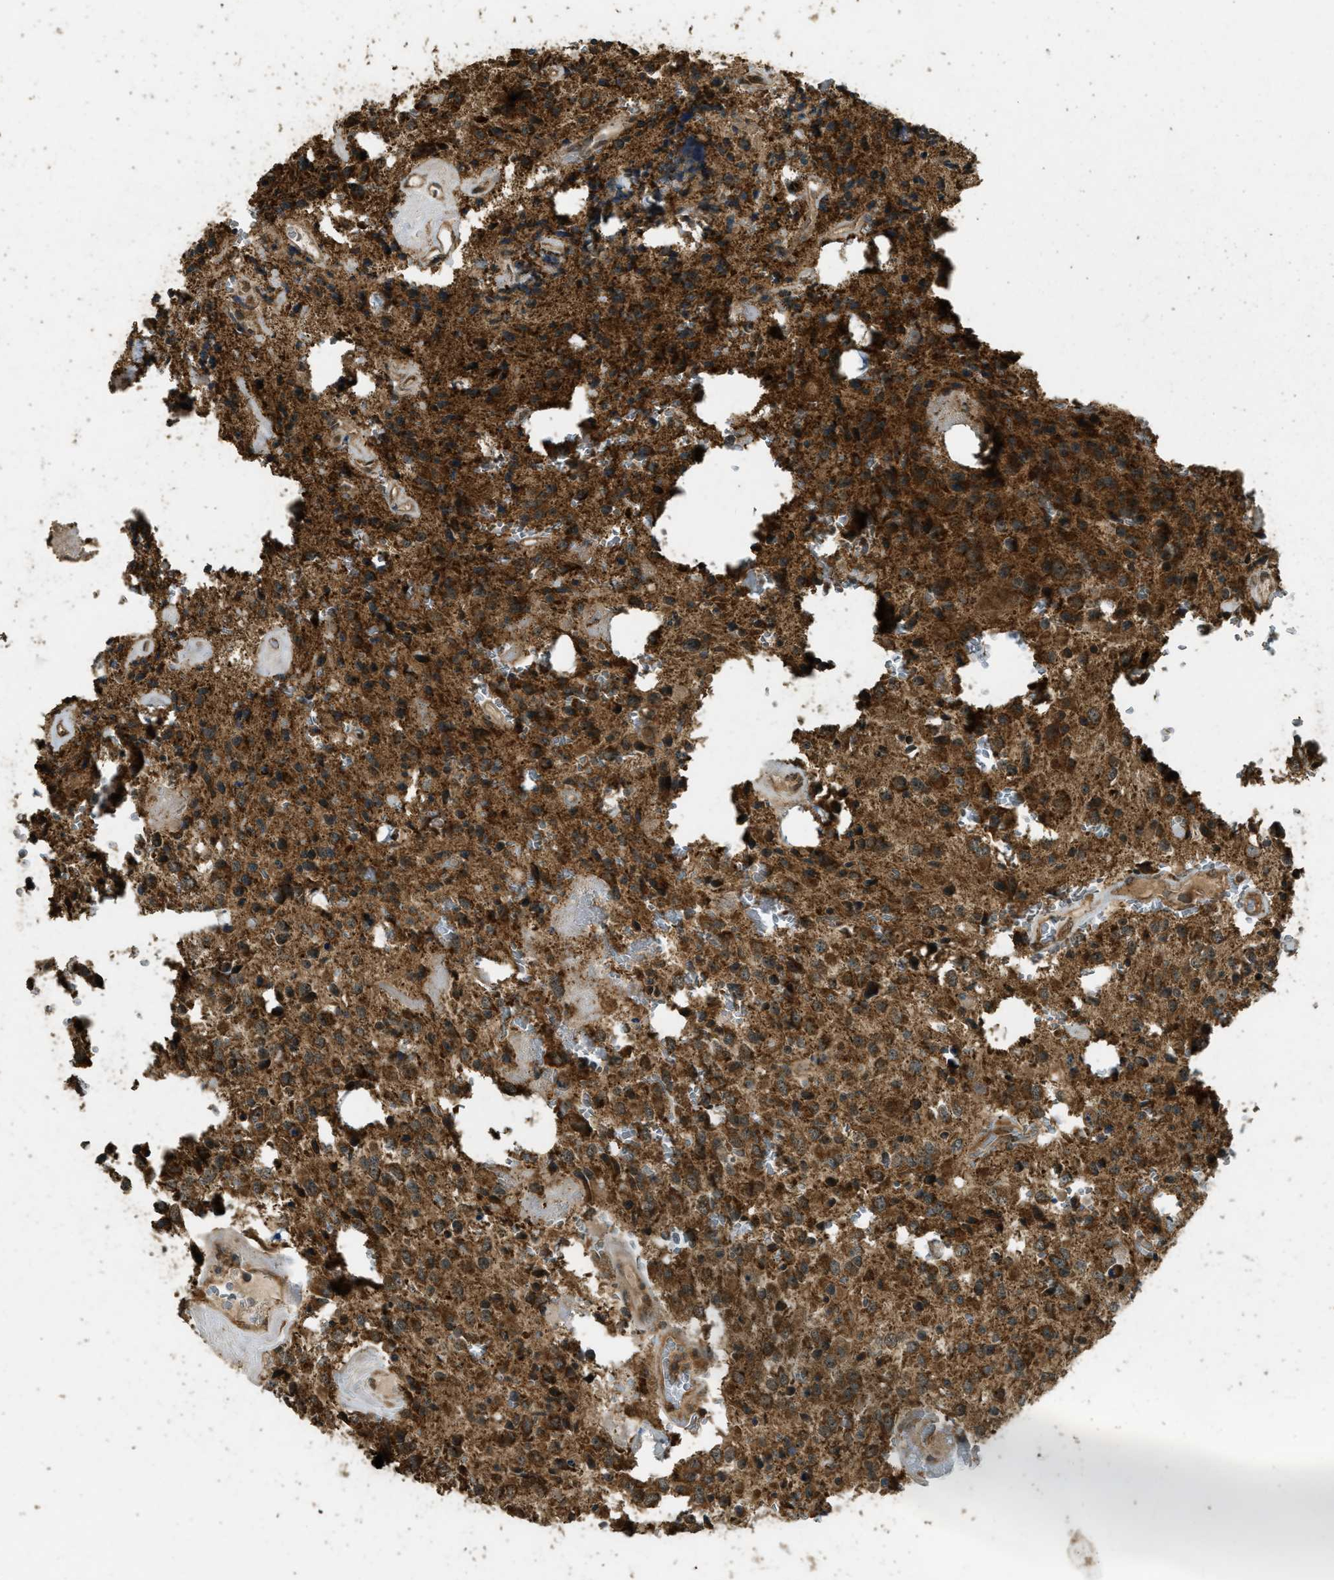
{"staining": {"intensity": "strong", "quantity": ">75%", "location": "cytoplasmic/membranous"}, "tissue": "glioma", "cell_type": "Tumor cells", "image_type": "cancer", "snomed": [{"axis": "morphology", "description": "Glioma, malignant, Low grade"}, {"axis": "topography", "description": "Brain"}], "caption": "Approximately >75% of tumor cells in malignant low-grade glioma exhibit strong cytoplasmic/membranous protein staining as visualized by brown immunohistochemical staining.", "gene": "CTPS1", "patient": {"sex": "male", "age": 58}}